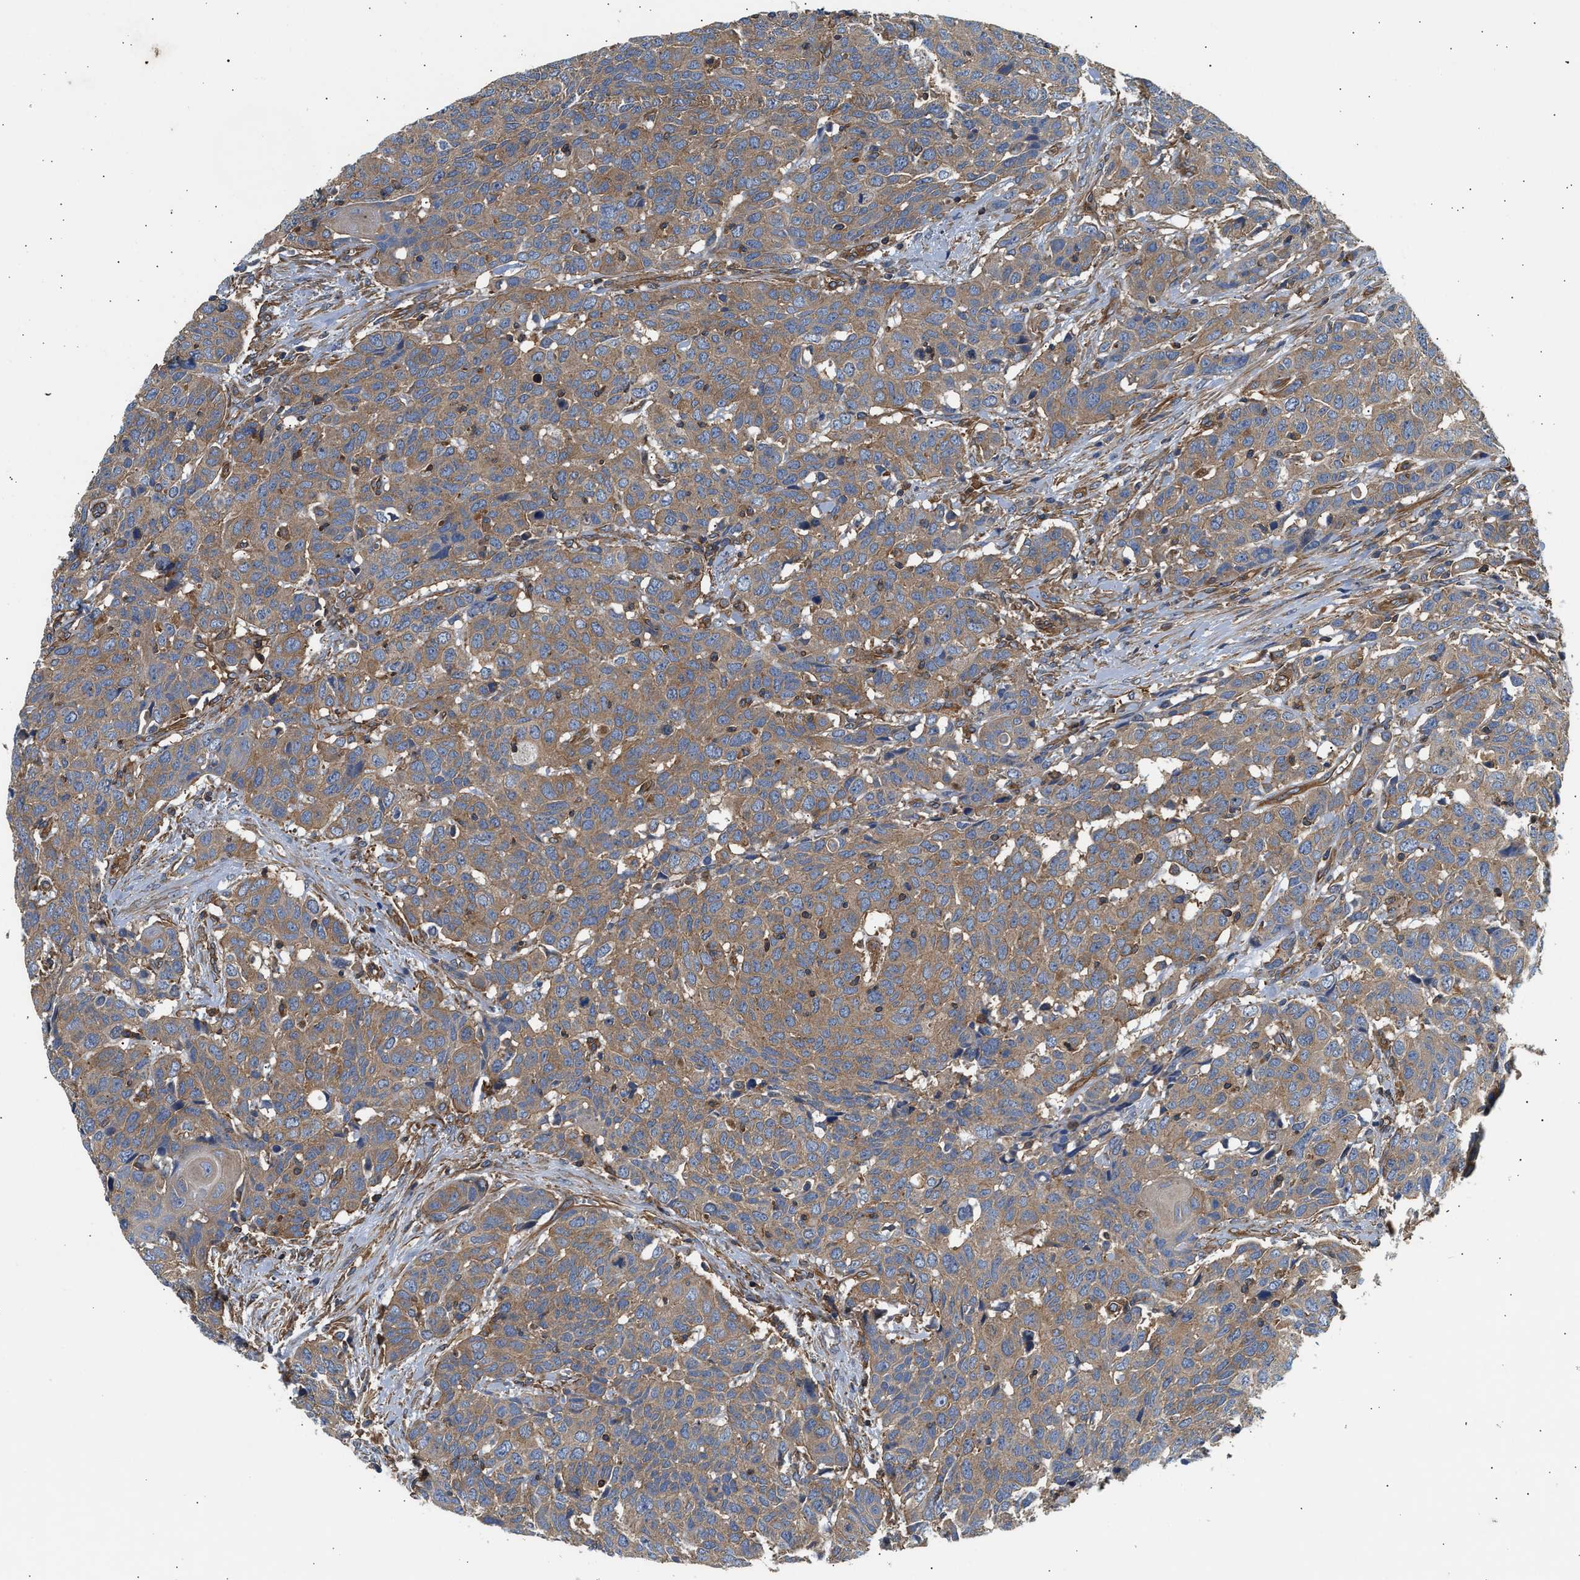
{"staining": {"intensity": "moderate", "quantity": ">75%", "location": "cytoplasmic/membranous"}, "tissue": "head and neck cancer", "cell_type": "Tumor cells", "image_type": "cancer", "snomed": [{"axis": "morphology", "description": "Squamous cell carcinoma, NOS"}, {"axis": "topography", "description": "Head-Neck"}], "caption": "Head and neck cancer was stained to show a protein in brown. There is medium levels of moderate cytoplasmic/membranous staining in about >75% of tumor cells. The staining was performed using DAB to visualize the protein expression in brown, while the nuclei were stained in blue with hematoxylin (Magnification: 20x).", "gene": "SAMD9L", "patient": {"sex": "male", "age": 66}}